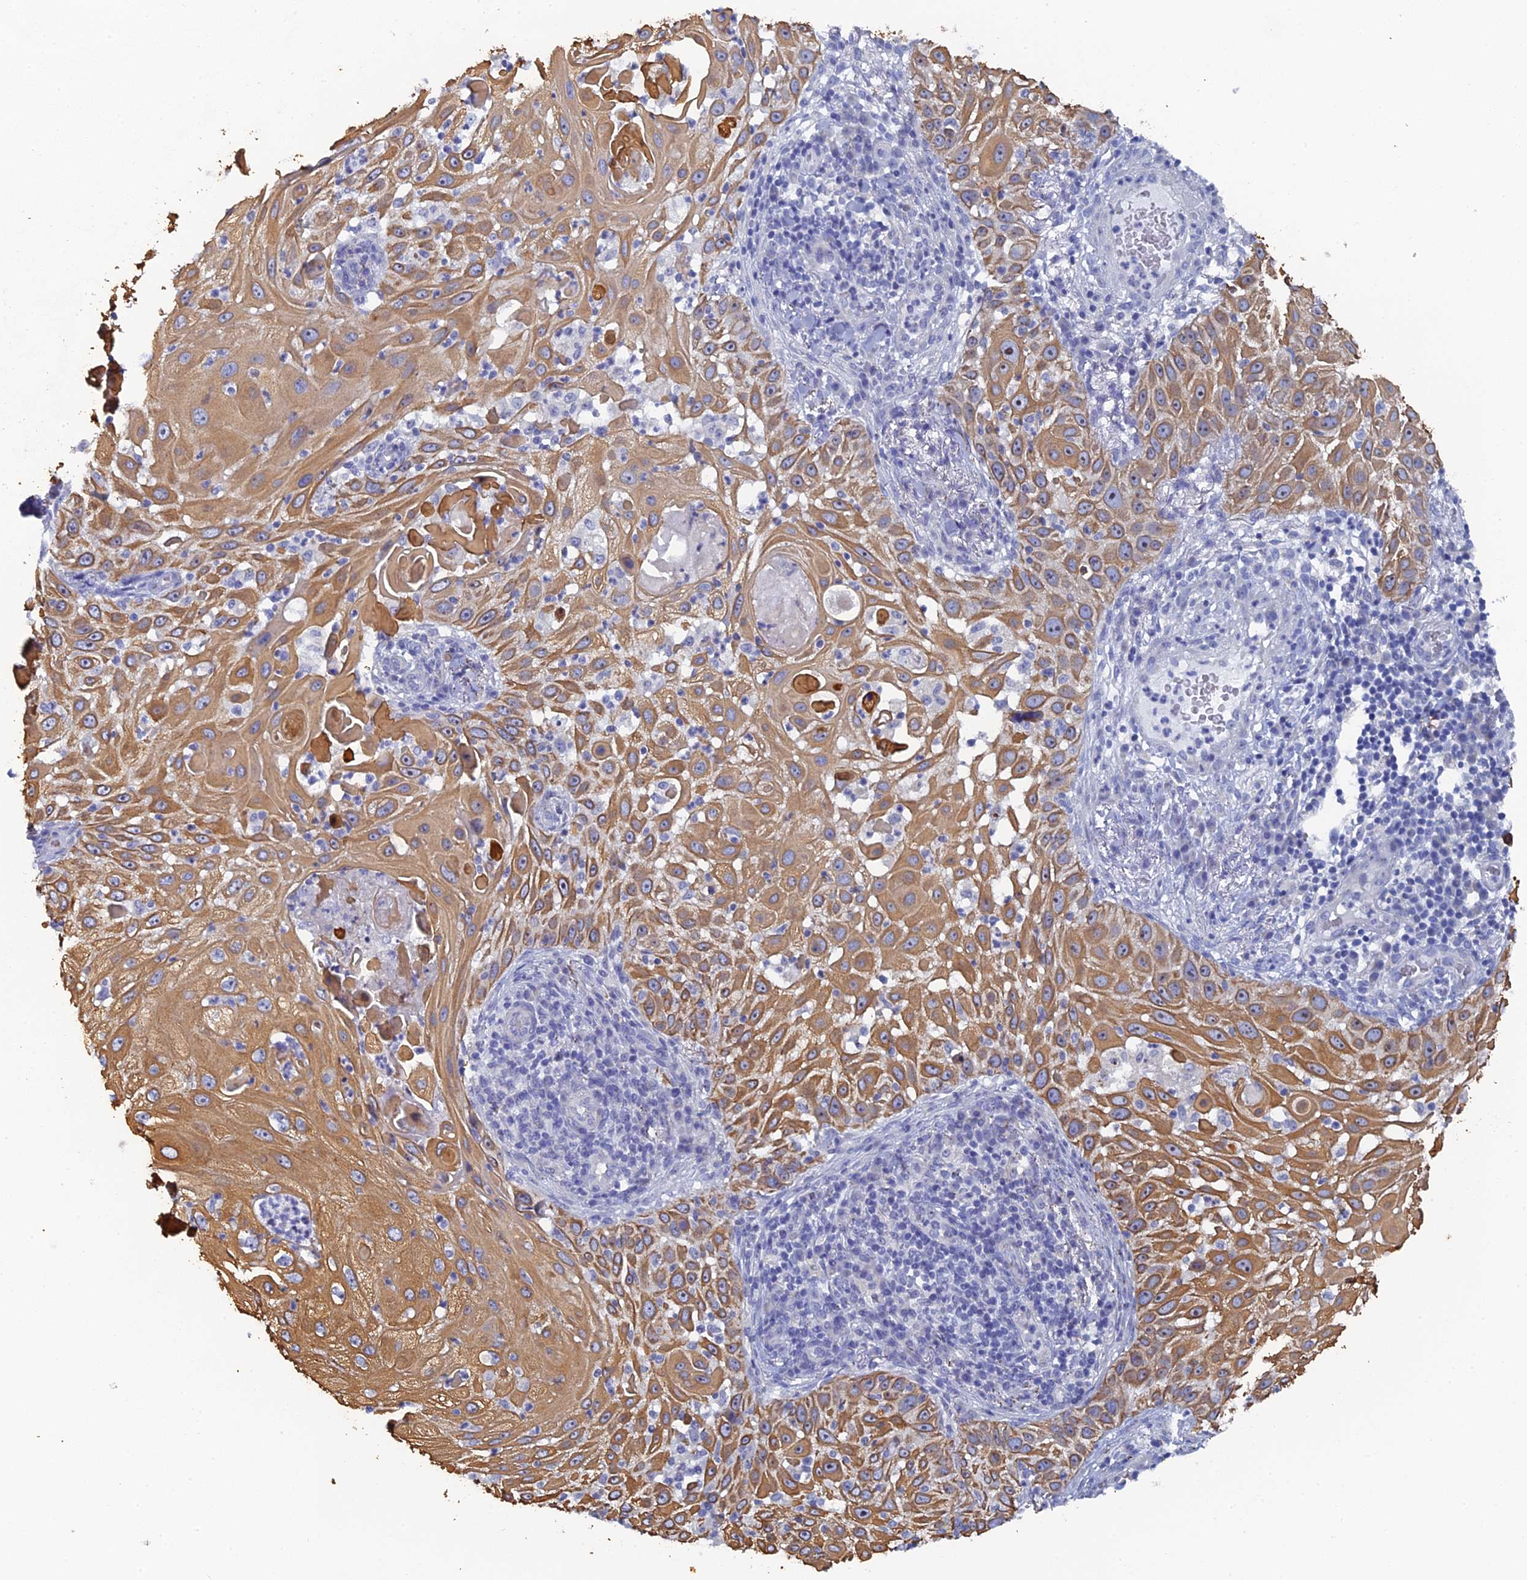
{"staining": {"intensity": "moderate", "quantity": ">75%", "location": "cytoplasmic/membranous"}, "tissue": "skin cancer", "cell_type": "Tumor cells", "image_type": "cancer", "snomed": [{"axis": "morphology", "description": "Squamous cell carcinoma, NOS"}, {"axis": "topography", "description": "Skin"}], "caption": "Moderate cytoplasmic/membranous staining for a protein is appreciated in about >75% of tumor cells of skin cancer using IHC.", "gene": "SRFBP1", "patient": {"sex": "female", "age": 44}}